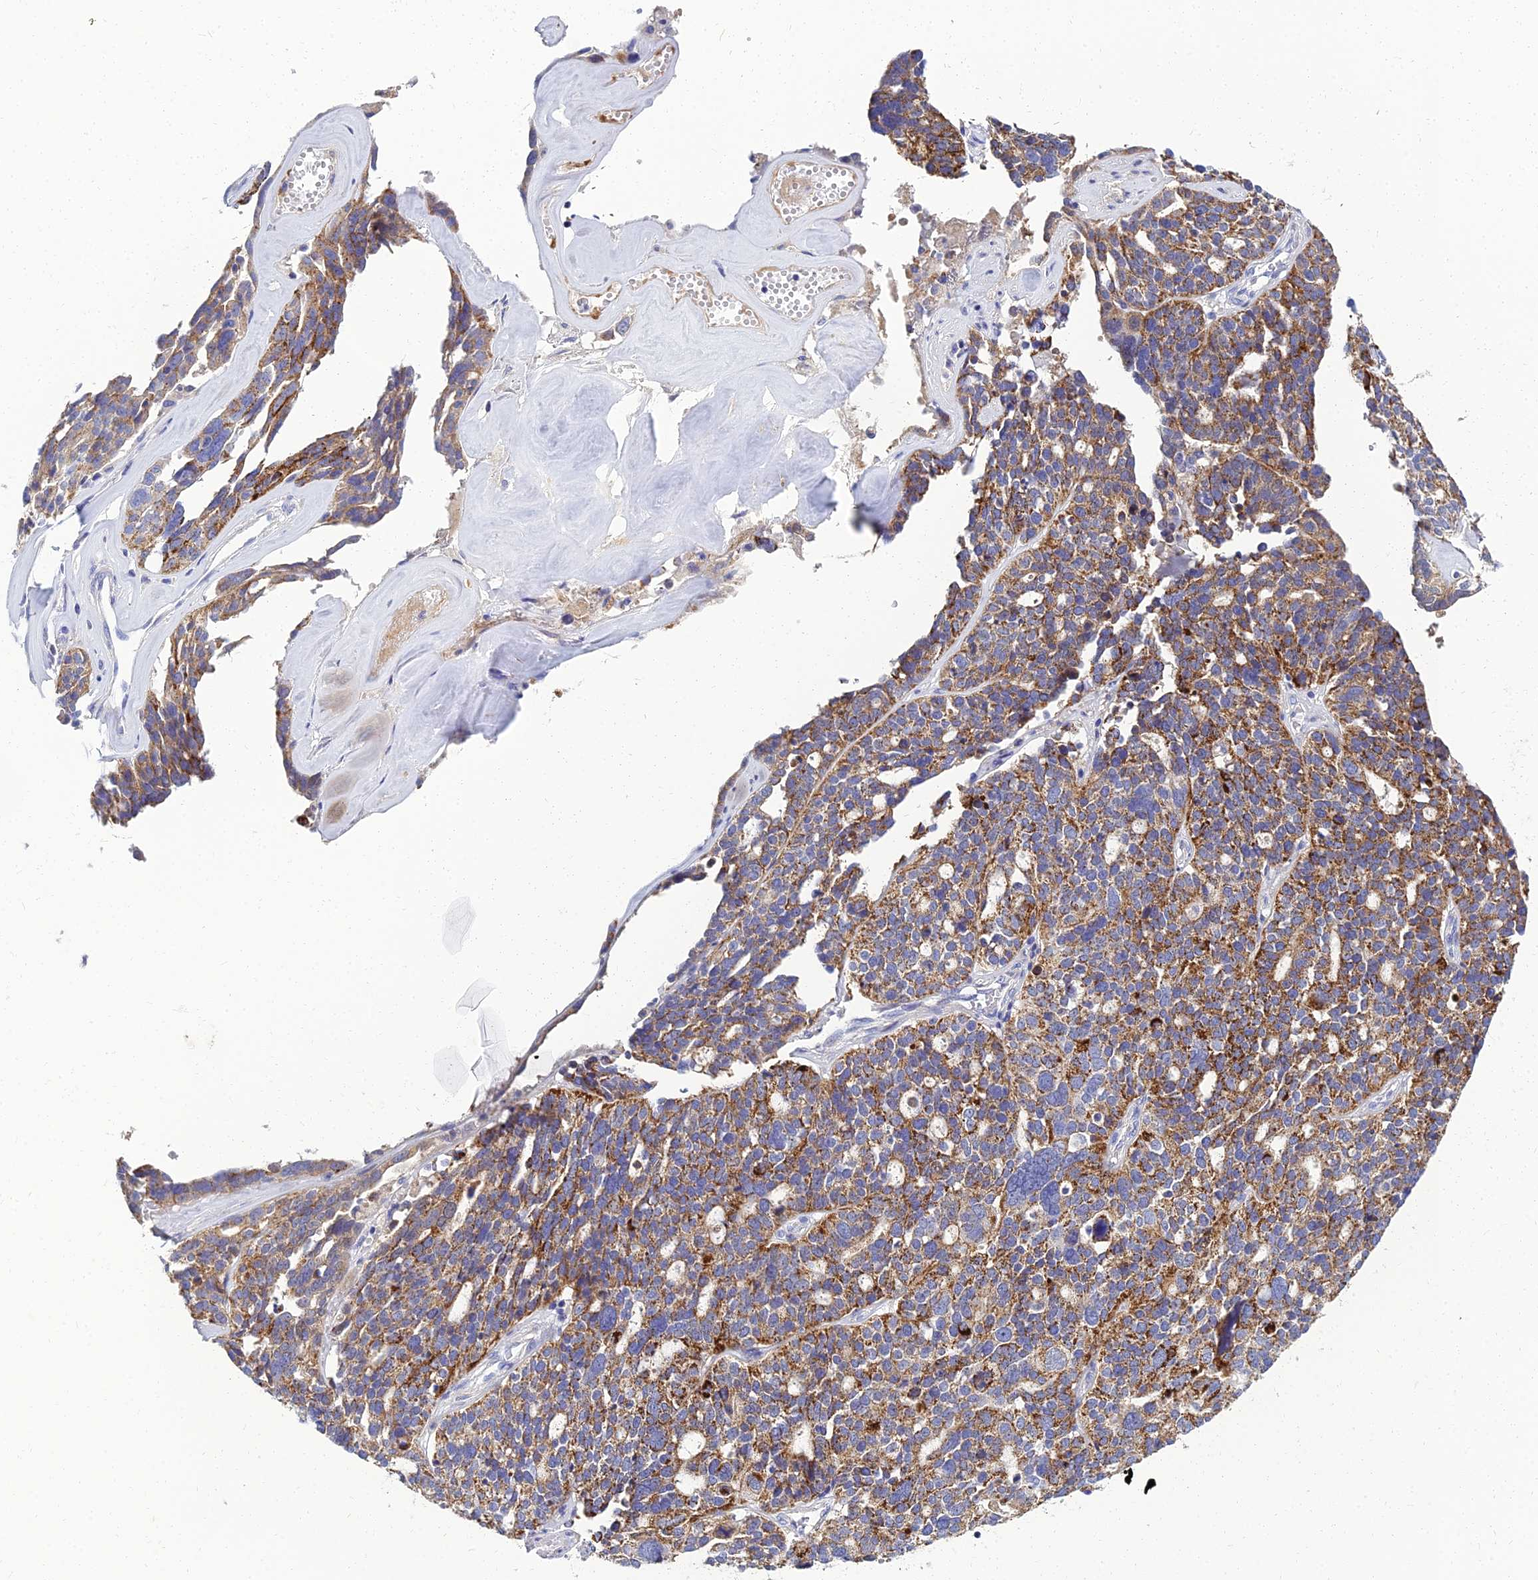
{"staining": {"intensity": "moderate", "quantity": ">75%", "location": "cytoplasmic/membranous"}, "tissue": "ovarian cancer", "cell_type": "Tumor cells", "image_type": "cancer", "snomed": [{"axis": "morphology", "description": "Cystadenocarcinoma, serous, NOS"}, {"axis": "topography", "description": "Ovary"}], "caption": "Moderate cytoplasmic/membranous expression for a protein is identified in about >75% of tumor cells of ovarian cancer (serous cystadenocarcinoma) using immunohistochemistry (IHC).", "gene": "NPY", "patient": {"sex": "female", "age": 59}}